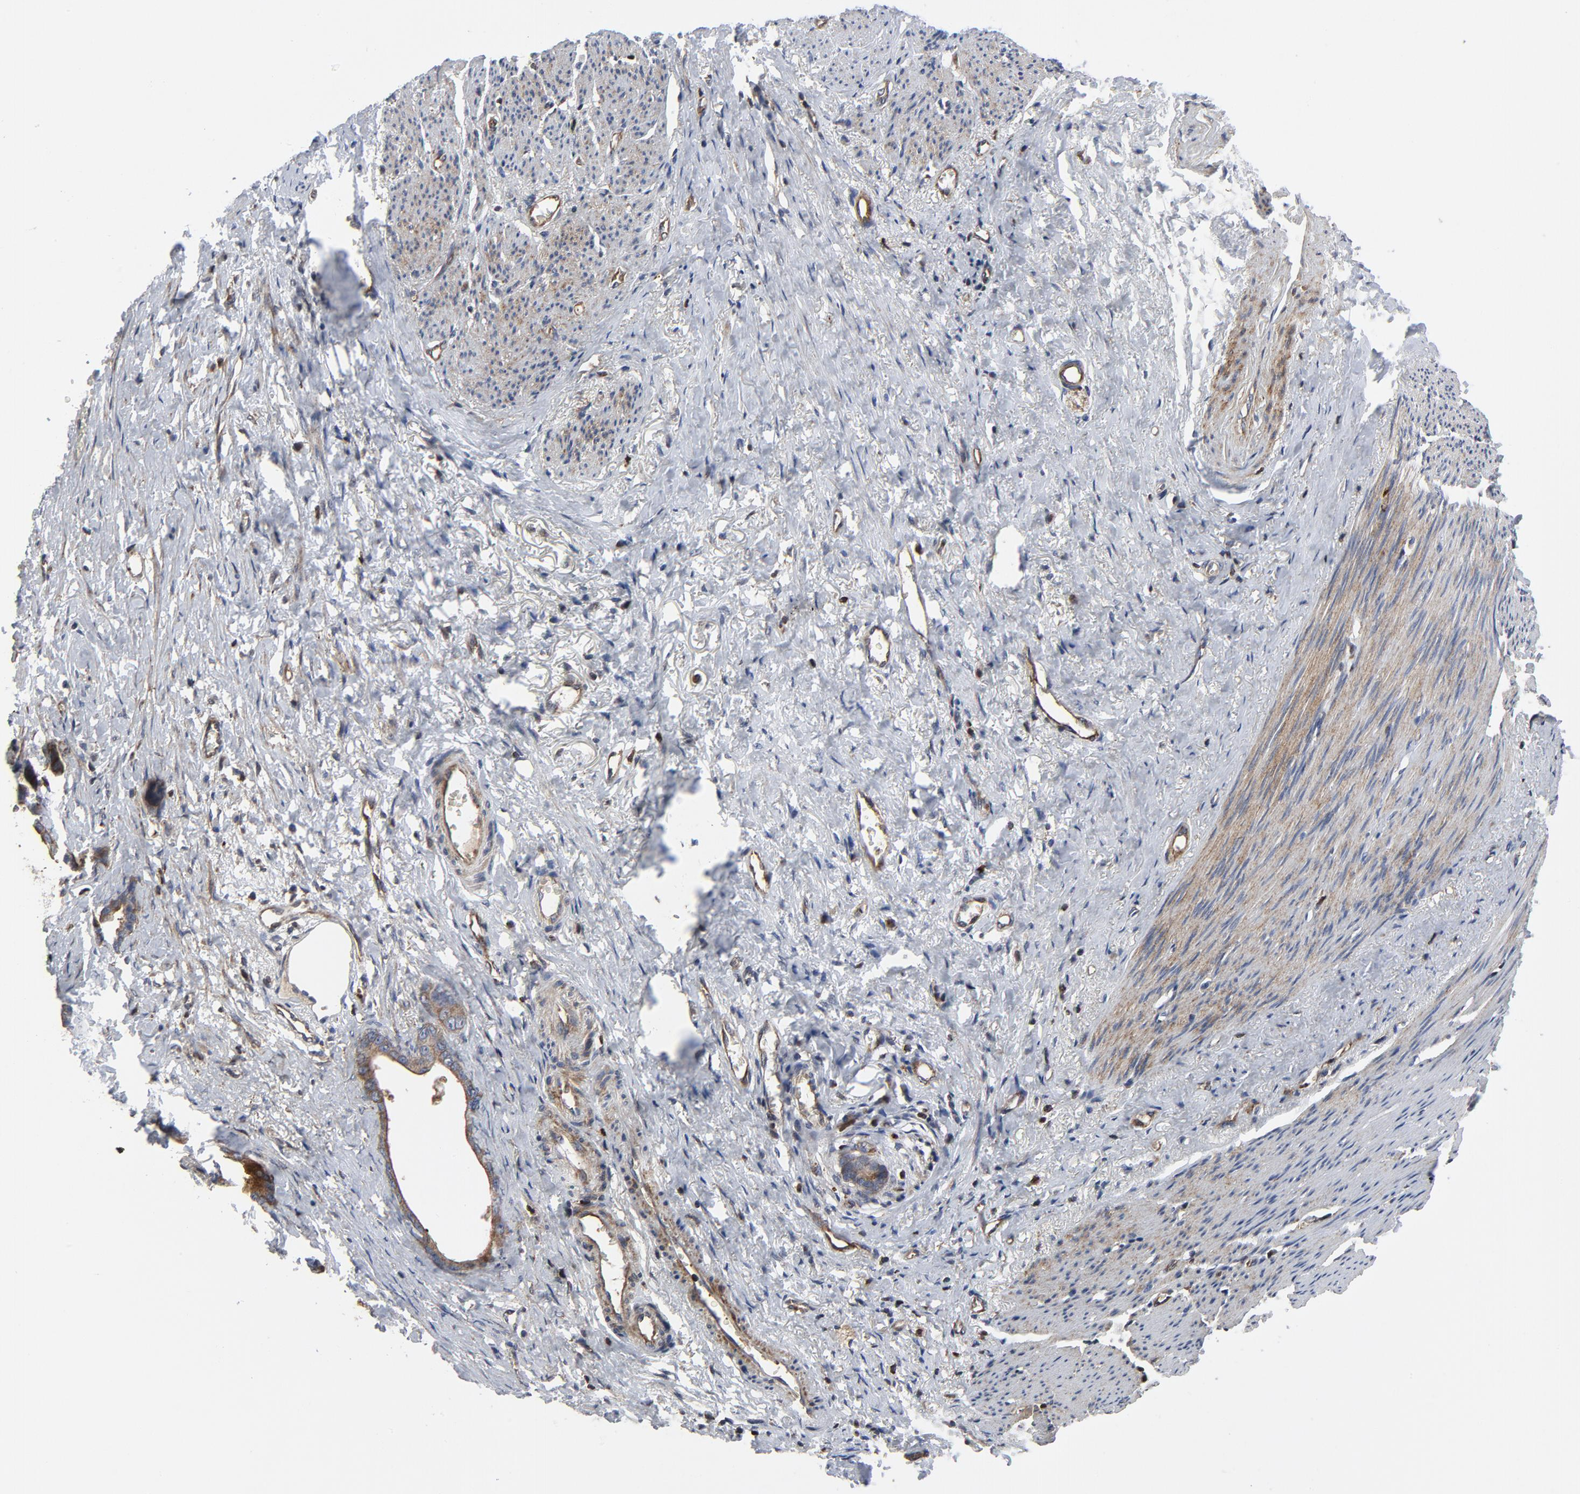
{"staining": {"intensity": "moderate", "quantity": ">75%", "location": "cytoplasmic/membranous"}, "tissue": "stomach cancer", "cell_type": "Tumor cells", "image_type": "cancer", "snomed": [{"axis": "morphology", "description": "Adenocarcinoma, NOS"}, {"axis": "topography", "description": "Stomach"}], "caption": "Moderate cytoplasmic/membranous protein expression is seen in about >75% of tumor cells in stomach adenocarcinoma. (DAB (3,3'-diaminobenzidine) = brown stain, brightfield microscopy at high magnification).", "gene": "YES1", "patient": {"sex": "female", "age": 75}}